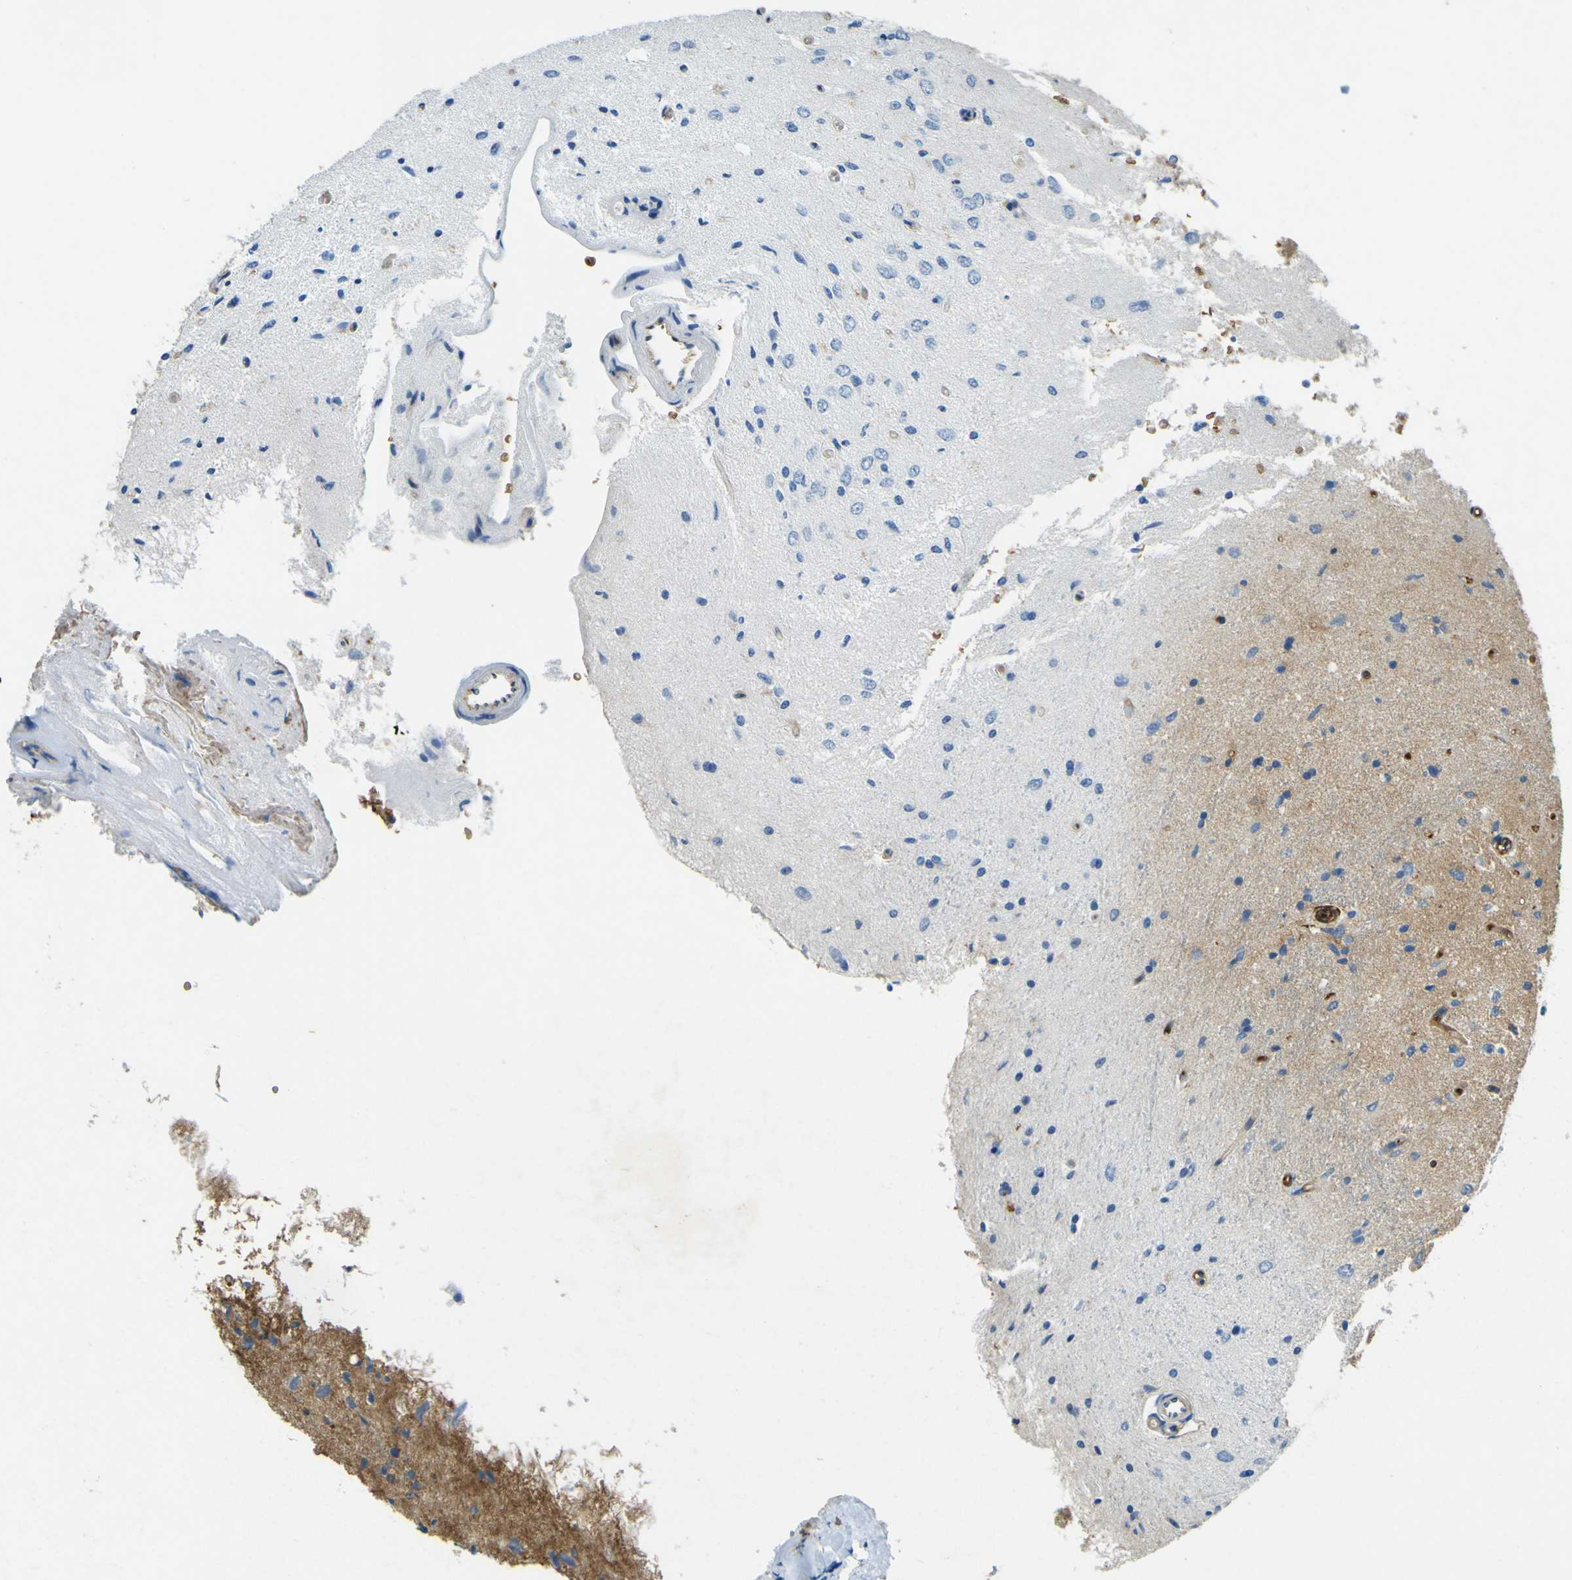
{"staining": {"intensity": "moderate", "quantity": "<25%", "location": "cytoplasmic/membranous"}, "tissue": "glioma", "cell_type": "Tumor cells", "image_type": "cancer", "snomed": [{"axis": "morphology", "description": "Glioma, malignant, Low grade"}, {"axis": "topography", "description": "Brain"}], "caption": "Immunohistochemical staining of malignant glioma (low-grade) displays moderate cytoplasmic/membranous protein staining in about <25% of tumor cells. The staining is performed using DAB (3,3'-diaminobenzidine) brown chromogen to label protein expression. The nuclei are counter-stained blue using hematoxylin.", "gene": "PLXDC1", "patient": {"sex": "male", "age": 77}}